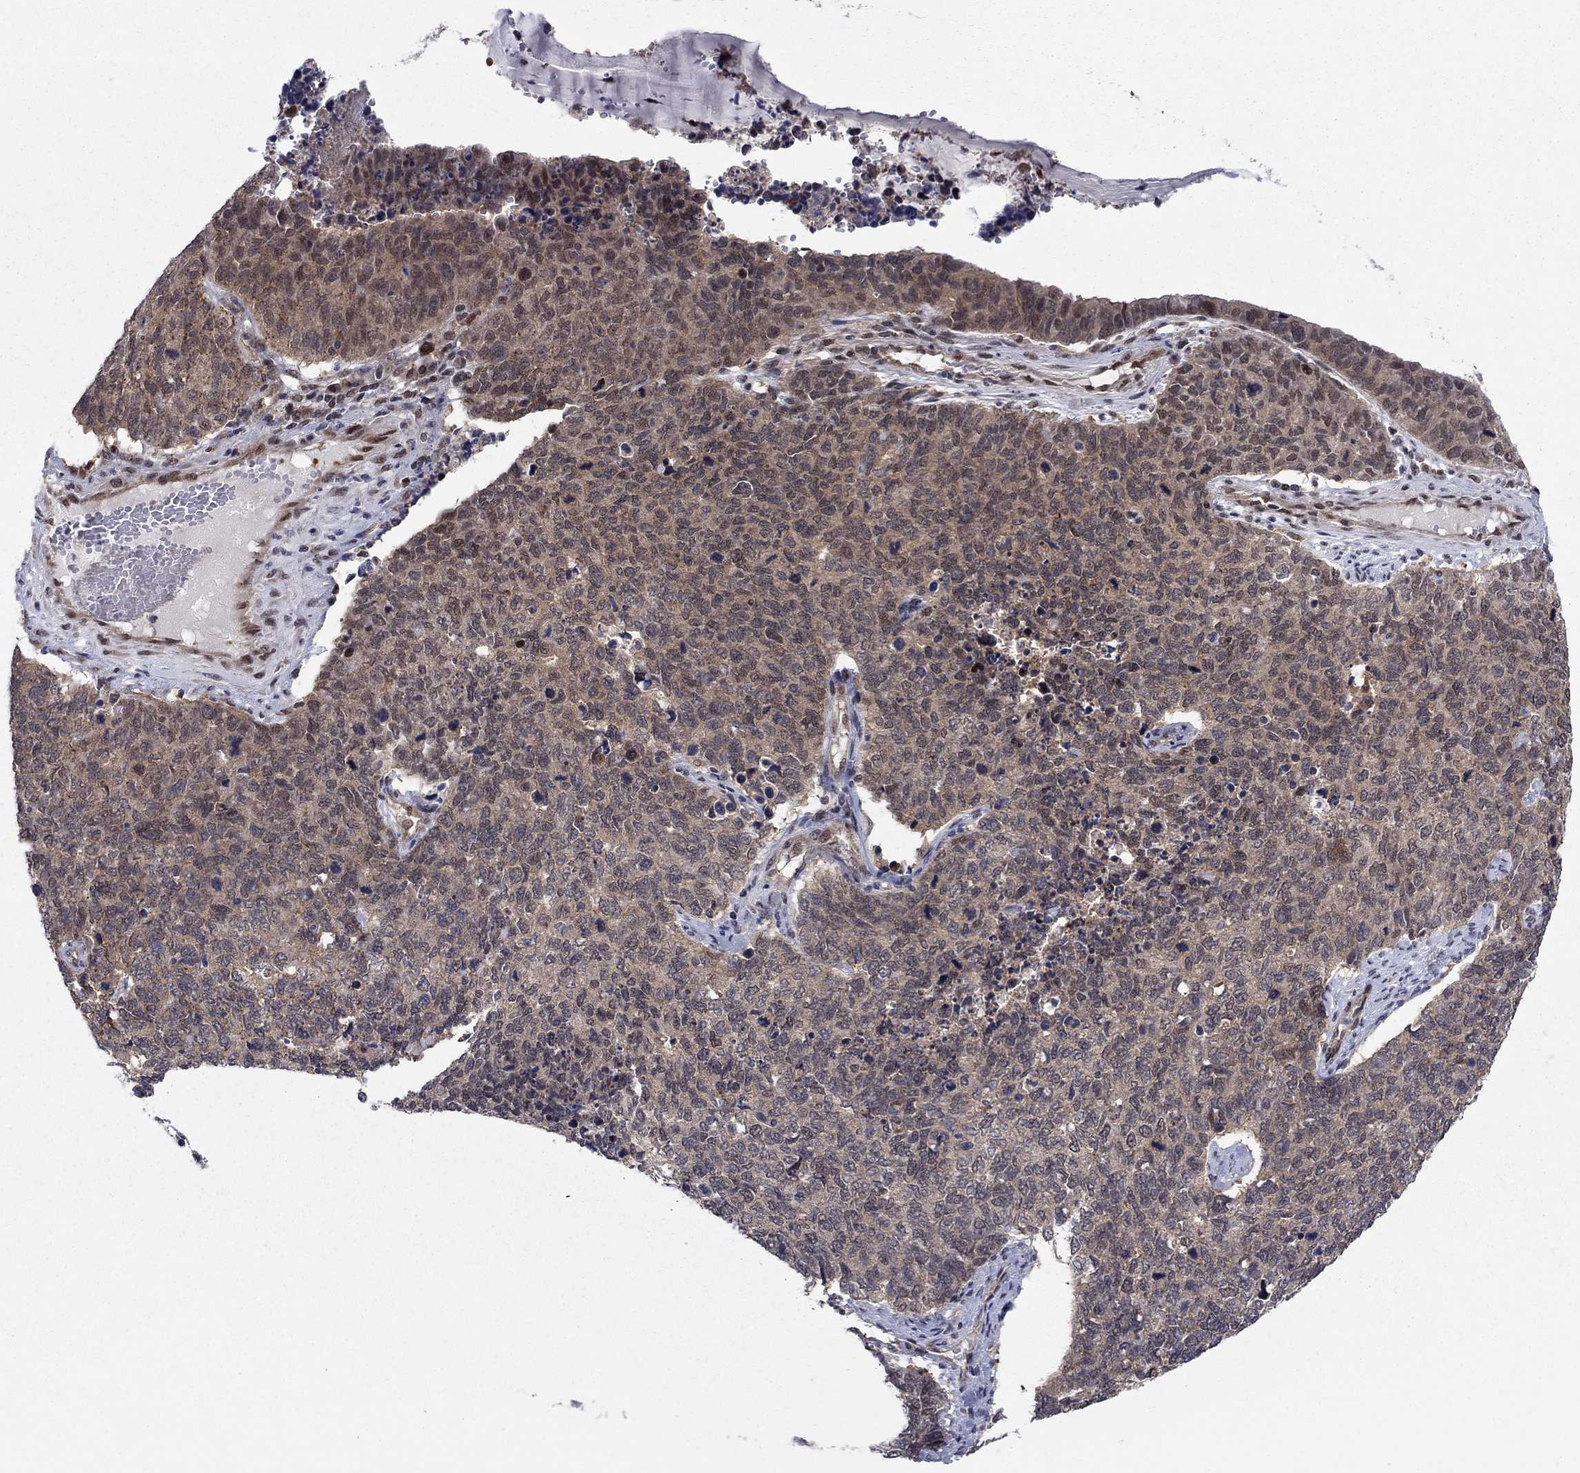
{"staining": {"intensity": "moderate", "quantity": "25%-75%", "location": "cytoplasmic/membranous"}, "tissue": "cervical cancer", "cell_type": "Tumor cells", "image_type": "cancer", "snomed": [{"axis": "morphology", "description": "Squamous cell carcinoma, NOS"}, {"axis": "topography", "description": "Cervix"}], "caption": "Immunohistochemistry (IHC) of human cervical cancer displays medium levels of moderate cytoplasmic/membranous positivity in about 25%-75% of tumor cells.", "gene": "PSMC1", "patient": {"sex": "female", "age": 63}}